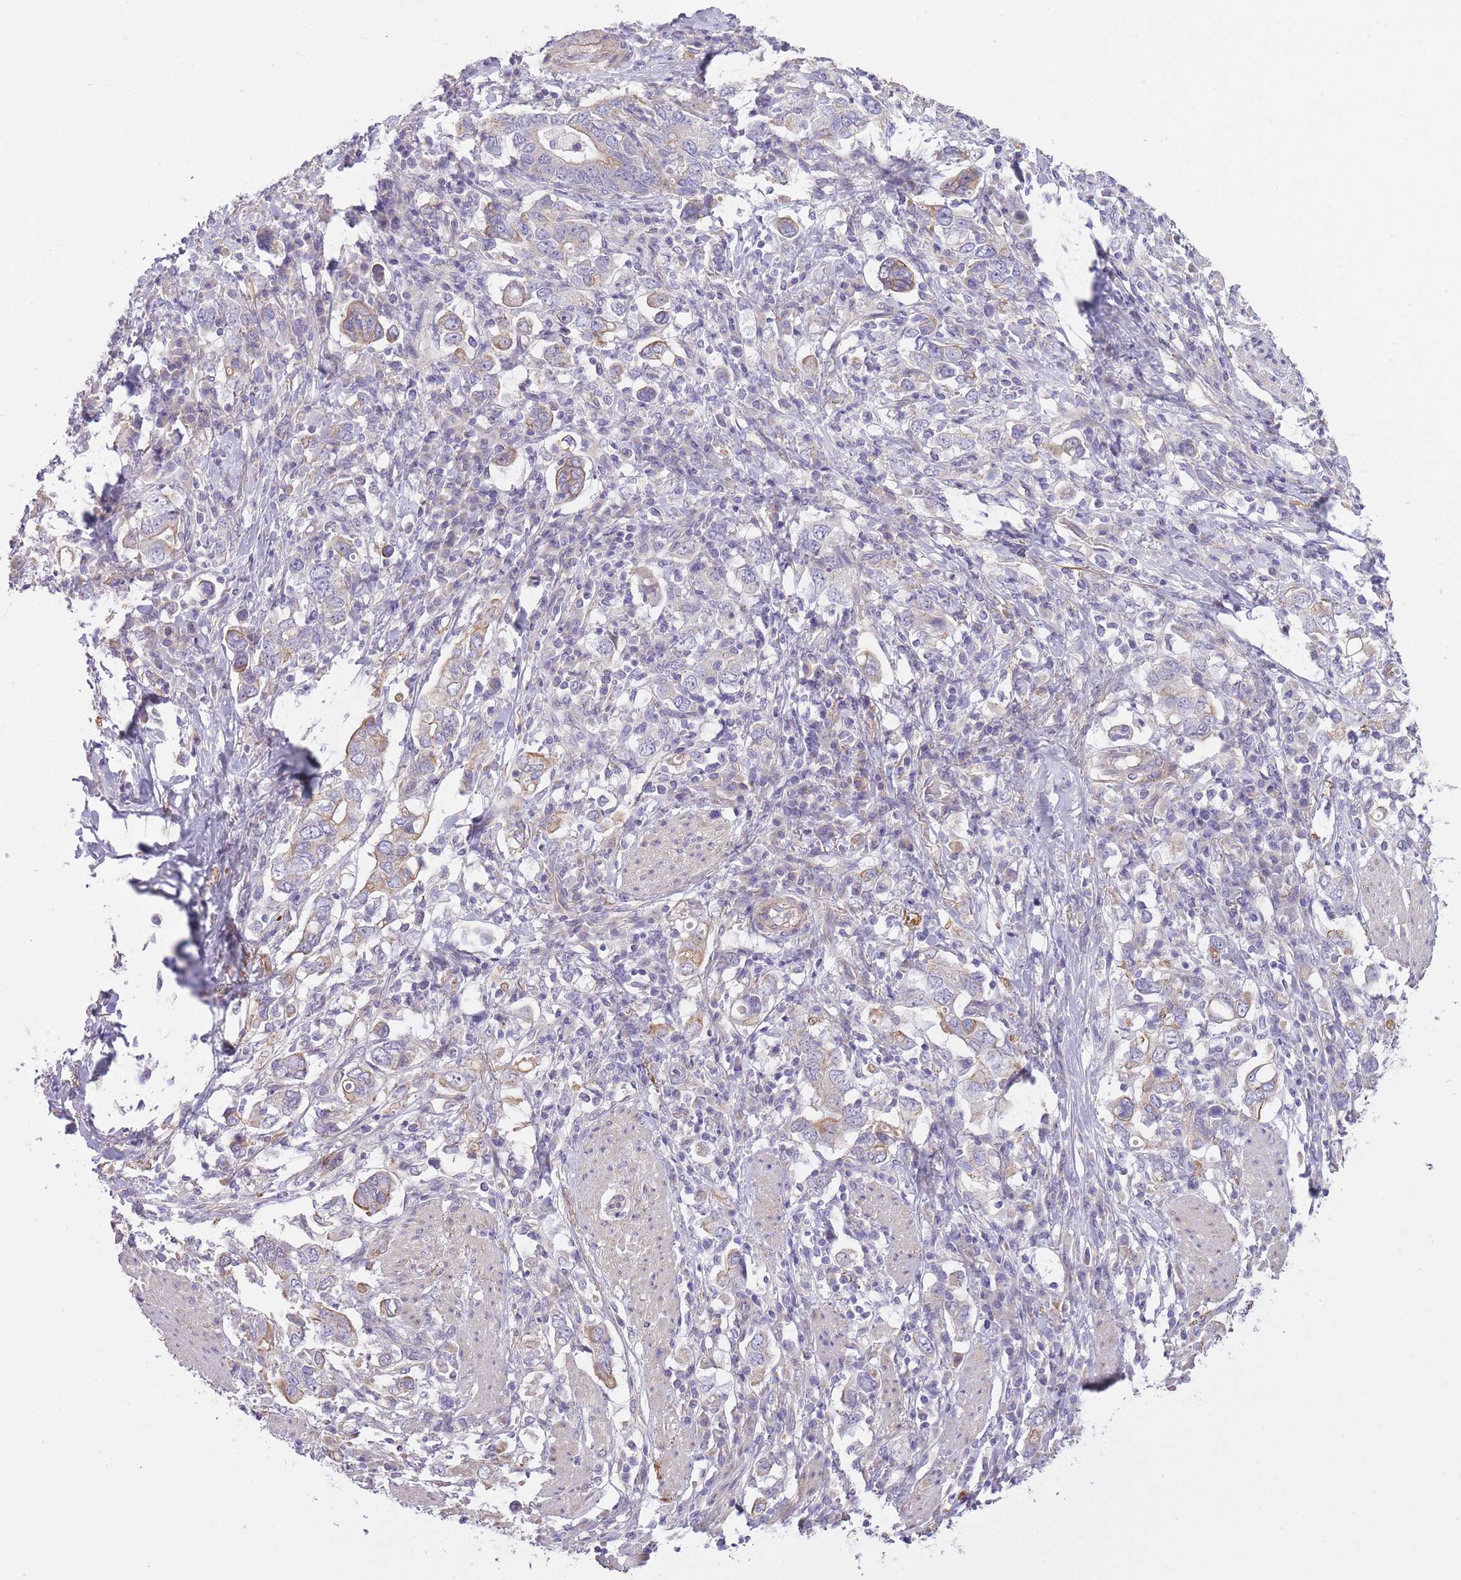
{"staining": {"intensity": "moderate", "quantity": "<25%", "location": "cytoplasmic/membranous"}, "tissue": "stomach cancer", "cell_type": "Tumor cells", "image_type": "cancer", "snomed": [{"axis": "morphology", "description": "Adenocarcinoma, NOS"}, {"axis": "topography", "description": "Stomach, upper"}, {"axis": "topography", "description": "Stomach"}], "caption": "A brown stain shows moderate cytoplasmic/membranous staining of a protein in adenocarcinoma (stomach) tumor cells.", "gene": "REV1", "patient": {"sex": "male", "age": 62}}